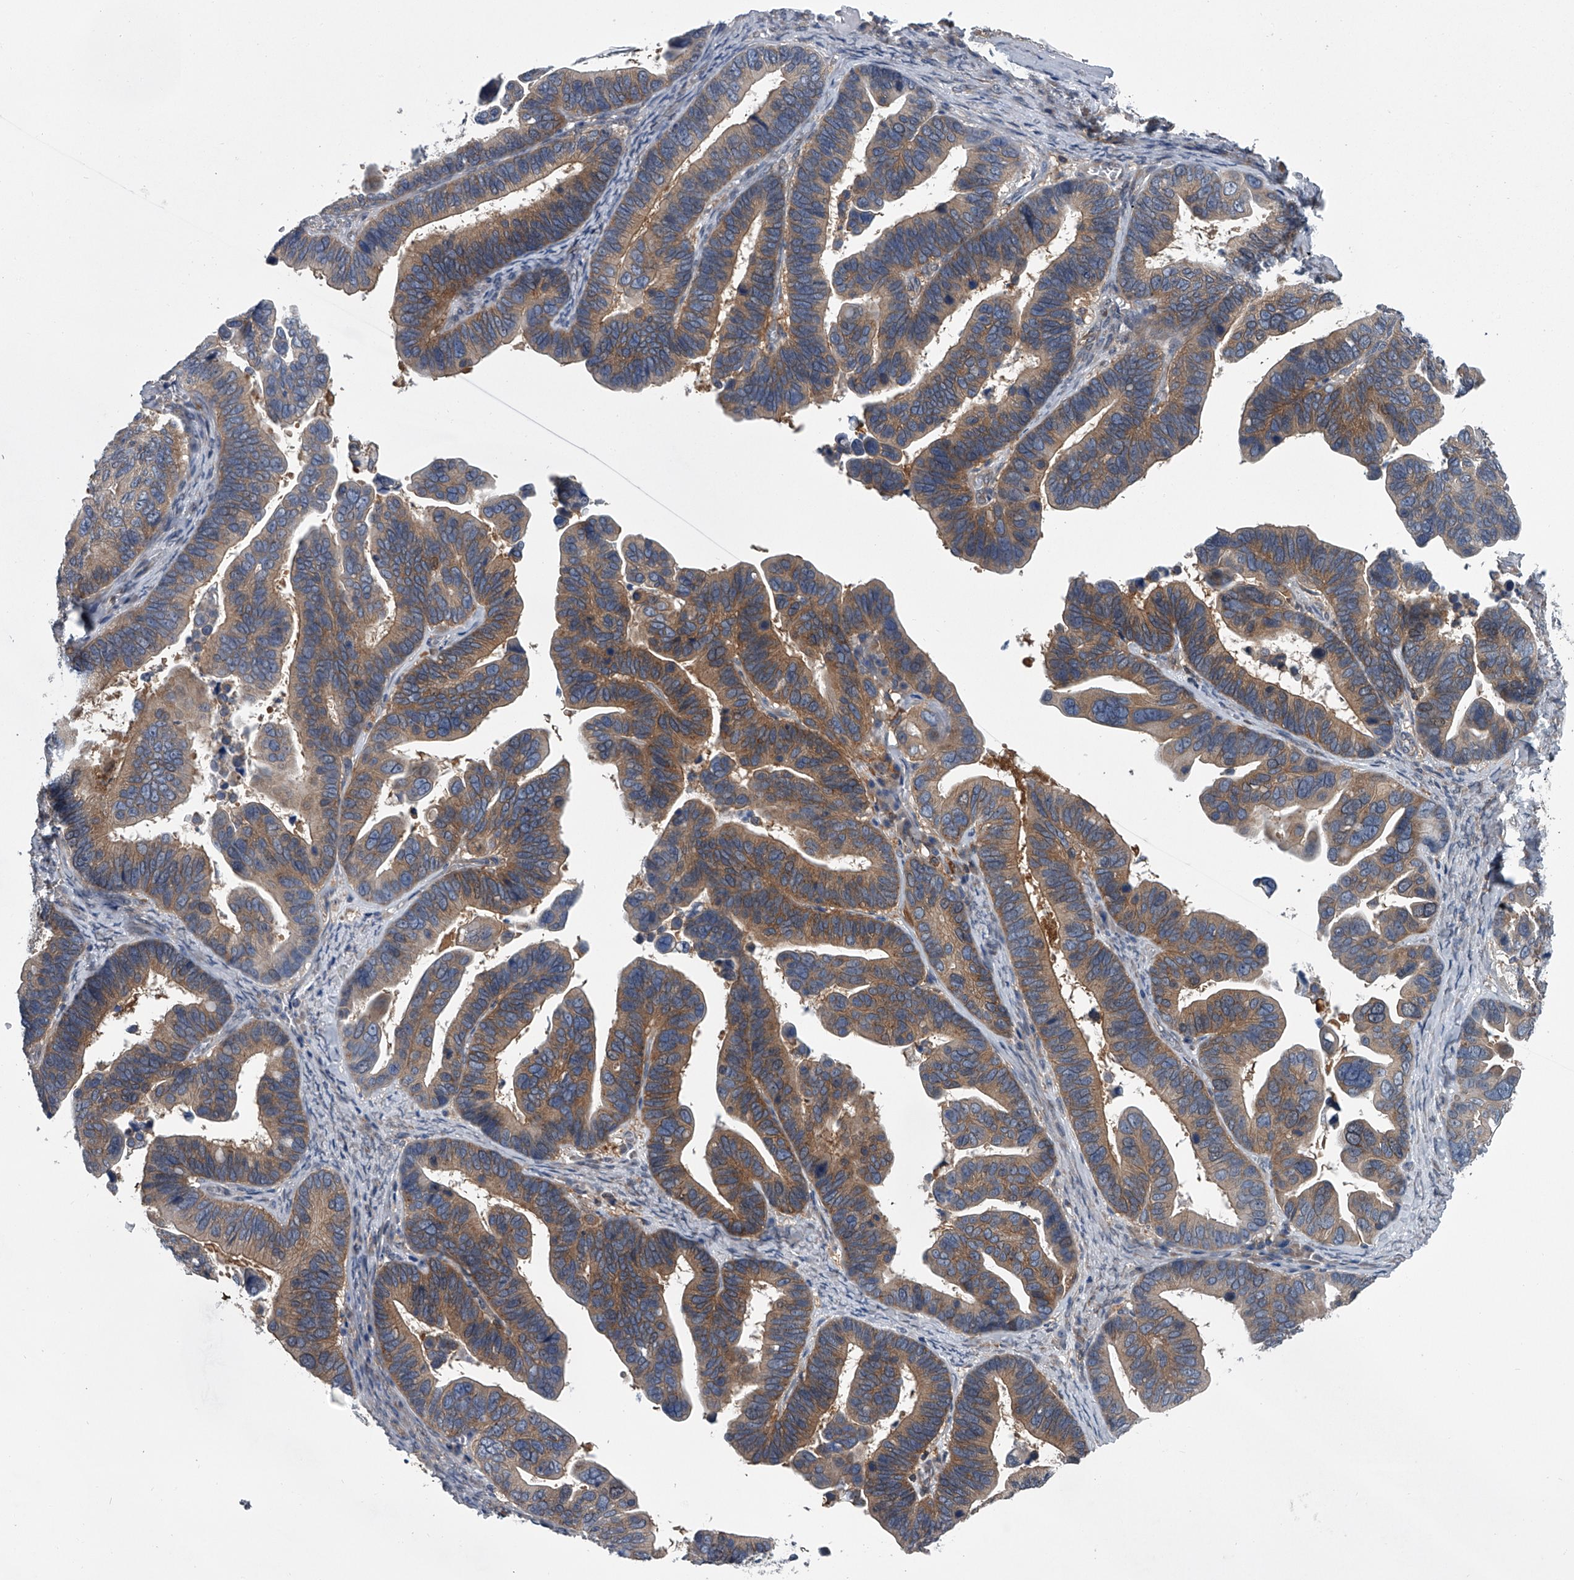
{"staining": {"intensity": "moderate", "quantity": ">75%", "location": "cytoplasmic/membranous"}, "tissue": "ovarian cancer", "cell_type": "Tumor cells", "image_type": "cancer", "snomed": [{"axis": "morphology", "description": "Cystadenocarcinoma, serous, NOS"}, {"axis": "topography", "description": "Ovary"}], "caption": "Moderate cytoplasmic/membranous expression is identified in approximately >75% of tumor cells in ovarian cancer. (DAB (3,3'-diaminobenzidine) IHC with brightfield microscopy, high magnification).", "gene": "PPP2R5D", "patient": {"sex": "female", "age": 56}}